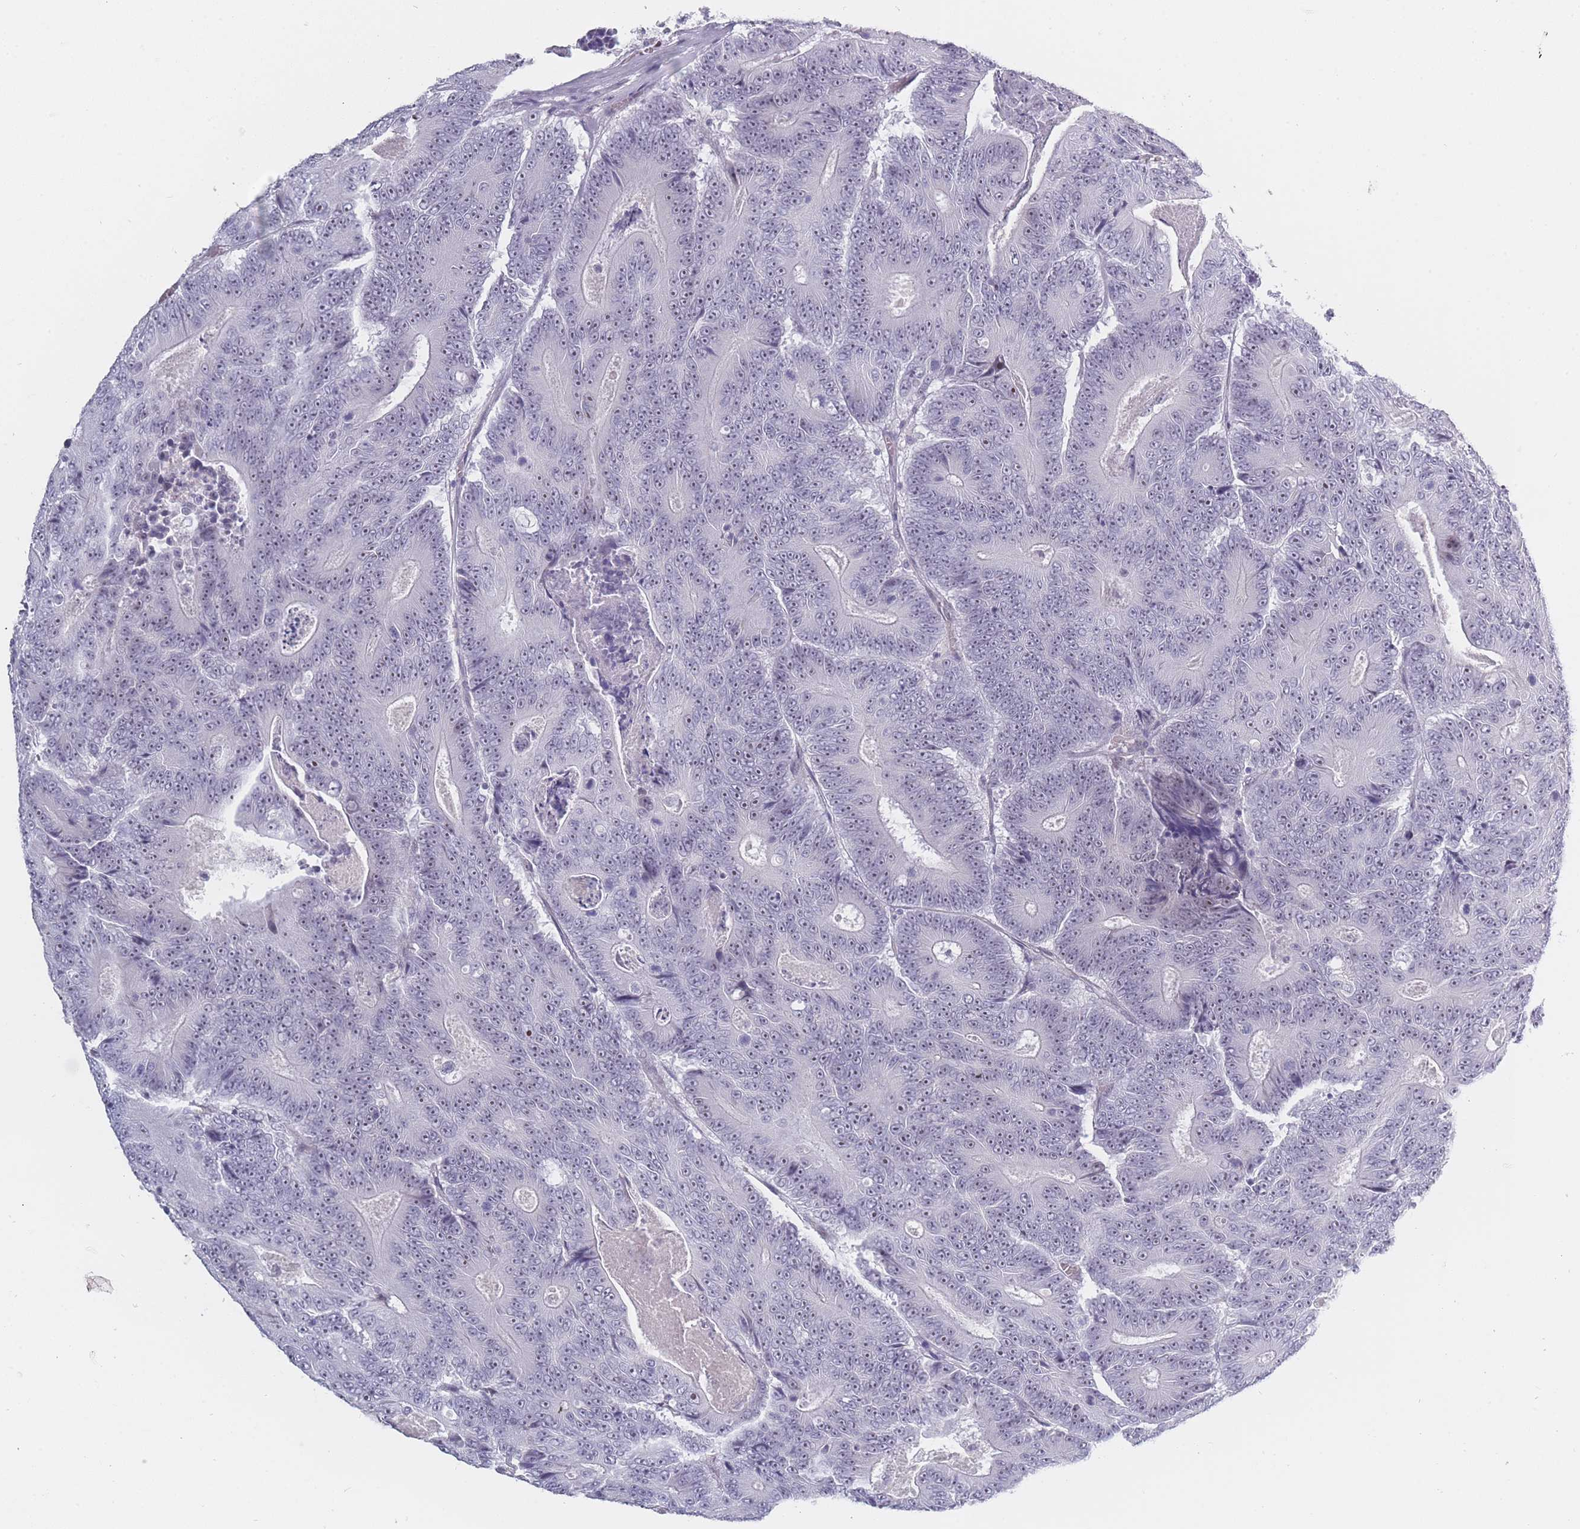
{"staining": {"intensity": "negative", "quantity": "none", "location": "none"}, "tissue": "colorectal cancer", "cell_type": "Tumor cells", "image_type": "cancer", "snomed": [{"axis": "morphology", "description": "Adenocarcinoma, NOS"}, {"axis": "topography", "description": "Colon"}], "caption": "The histopathology image reveals no significant positivity in tumor cells of colorectal cancer (adenocarcinoma).", "gene": "ROS1", "patient": {"sex": "male", "age": 83}}